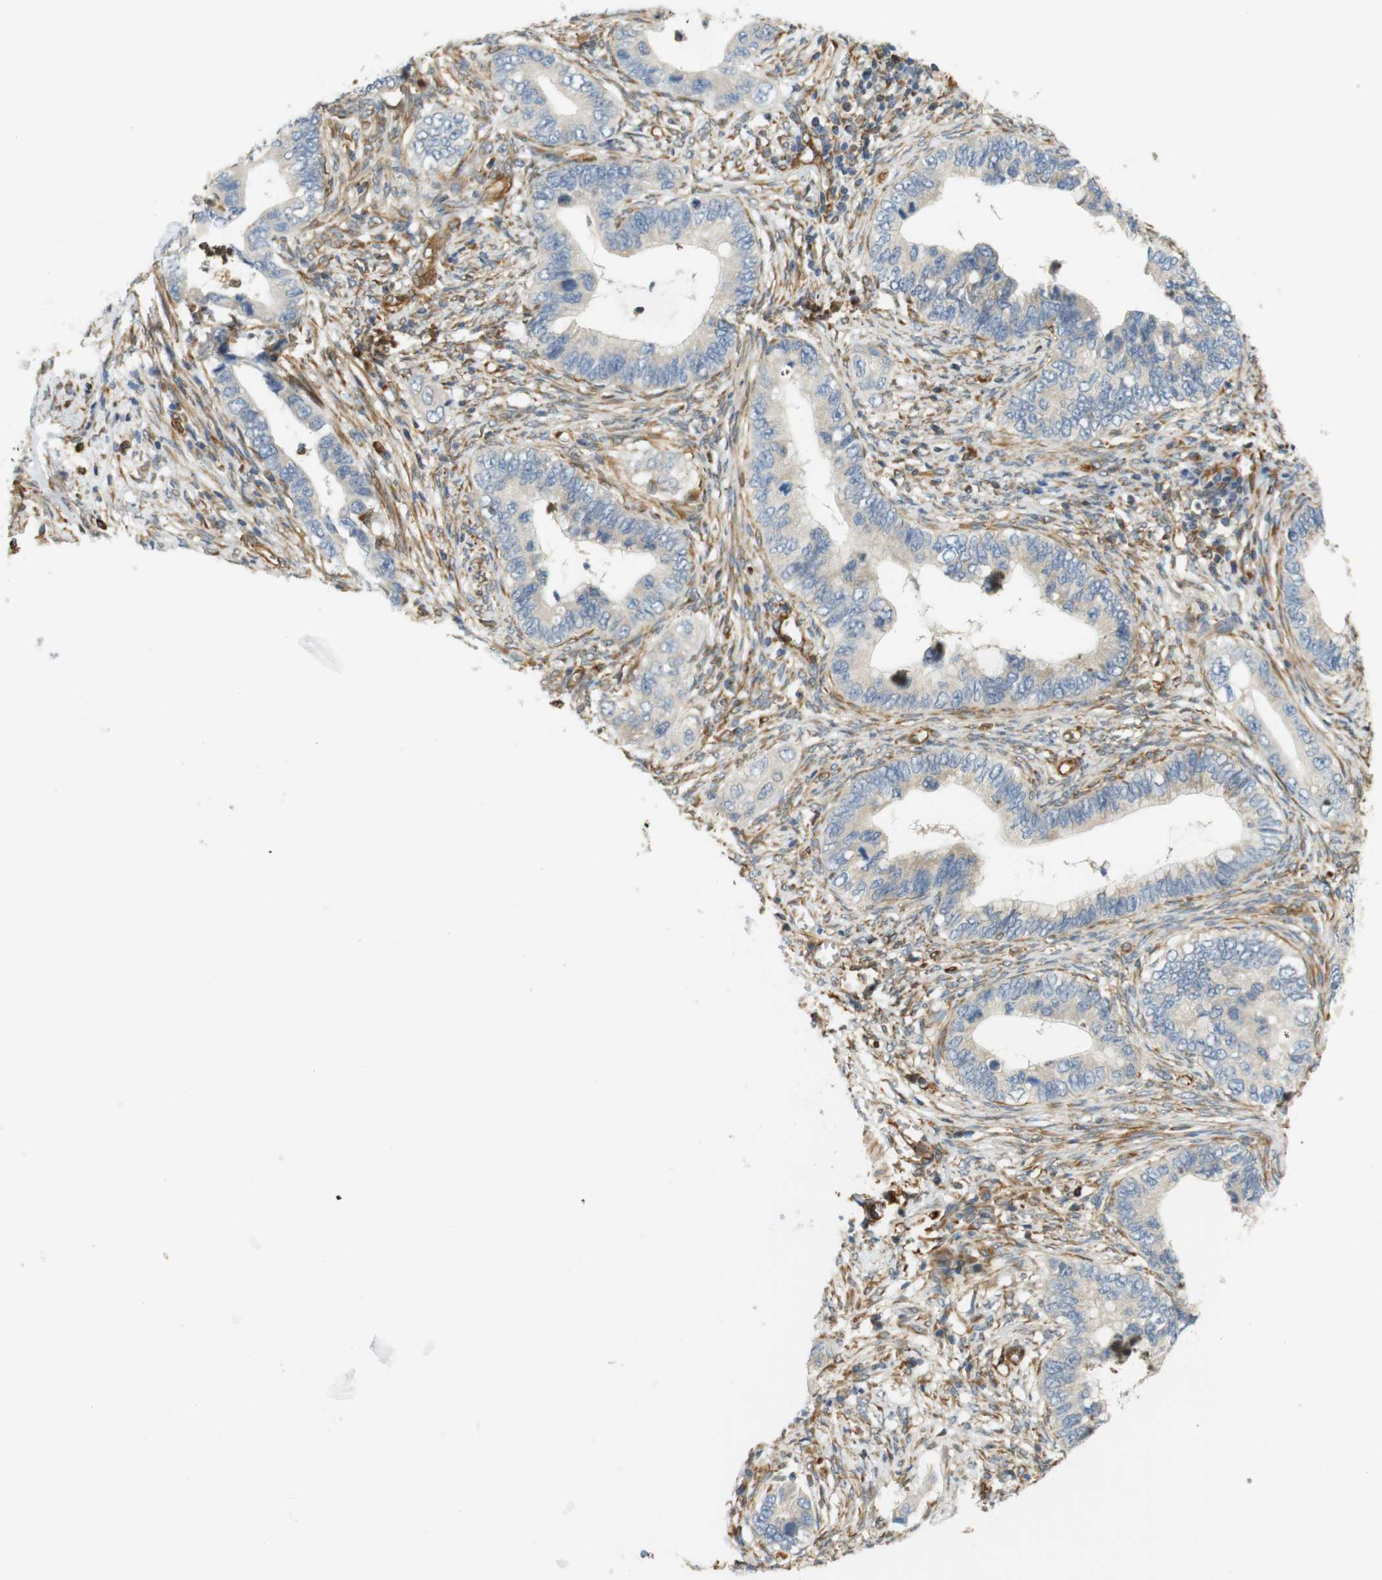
{"staining": {"intensity": "negative", "quantity": "none", "location": "none"}, "tissue": "cervical cancer", "cell_type": "Tumor cells", "image_type": "cancer", "snomed": [{"axis": "morphology", "description": "Adenocarcinoma, NOS"}, {"axis": "topography", "description": "Cervix"}], "caption": "This is an IHC image of cervical cancer. There is no expression in tumor cells.", "gene": "CYTH3", "patient": {"sex": "female", "age": 44}}